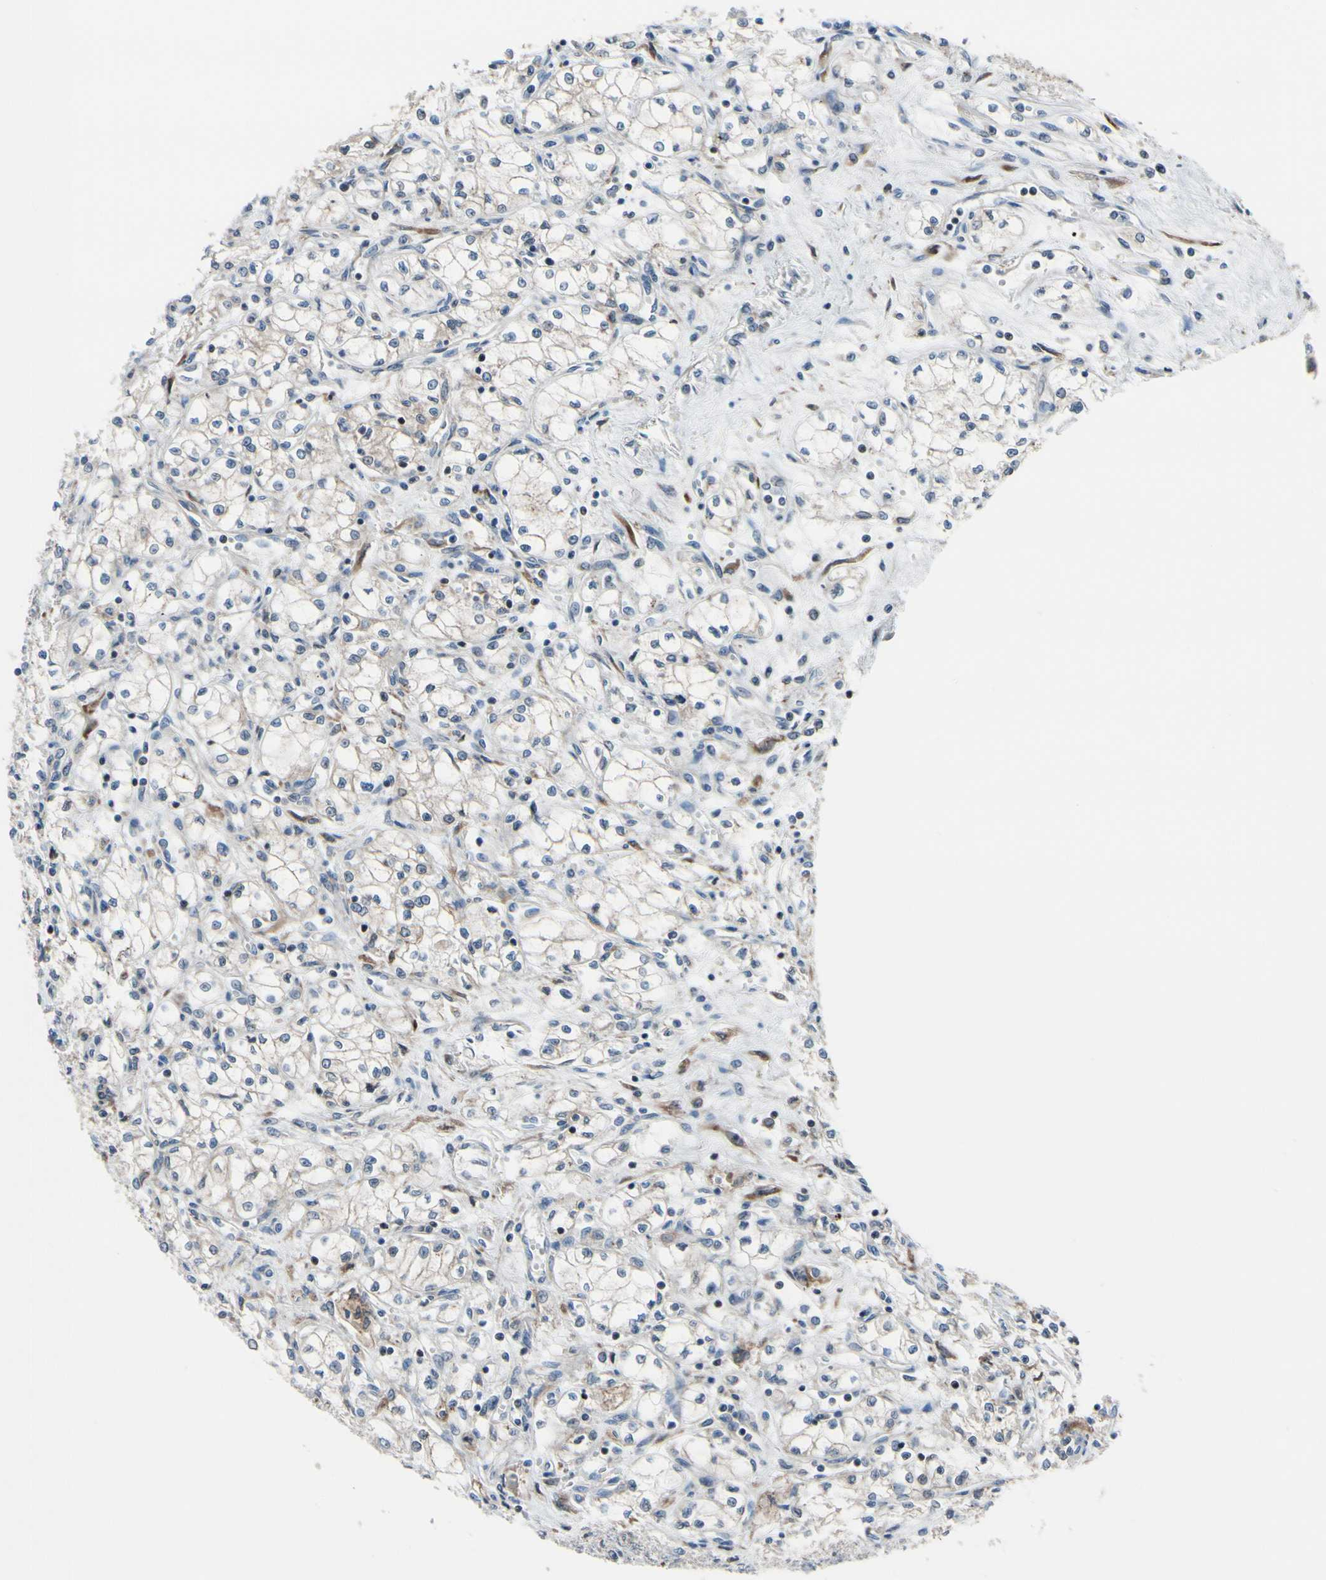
{"staining": {"intensity": "weak", "quantity": ">75%", "location": "cytoplasmic/membranous"}, "tissue": "renal cancer", "cell_type": "Tumor cells", "image_type": "cancer", "snomed": [{"axis": "morphology", "description": "Normal tissue, NOS"}, {"axis": "morphology", "description": "Adenocarcinoma, NOS"}, {"axis": "topography", "description": "Kidney"}], "caption": "Human renal cancer (adenocarcinoma) stained with a brown dye displays weak cytoplasmic/membranous positive positivity in approximately >75% of tumor cells.", "gene": "TMED7", "patient": {"sex": "male", "age": 59}}